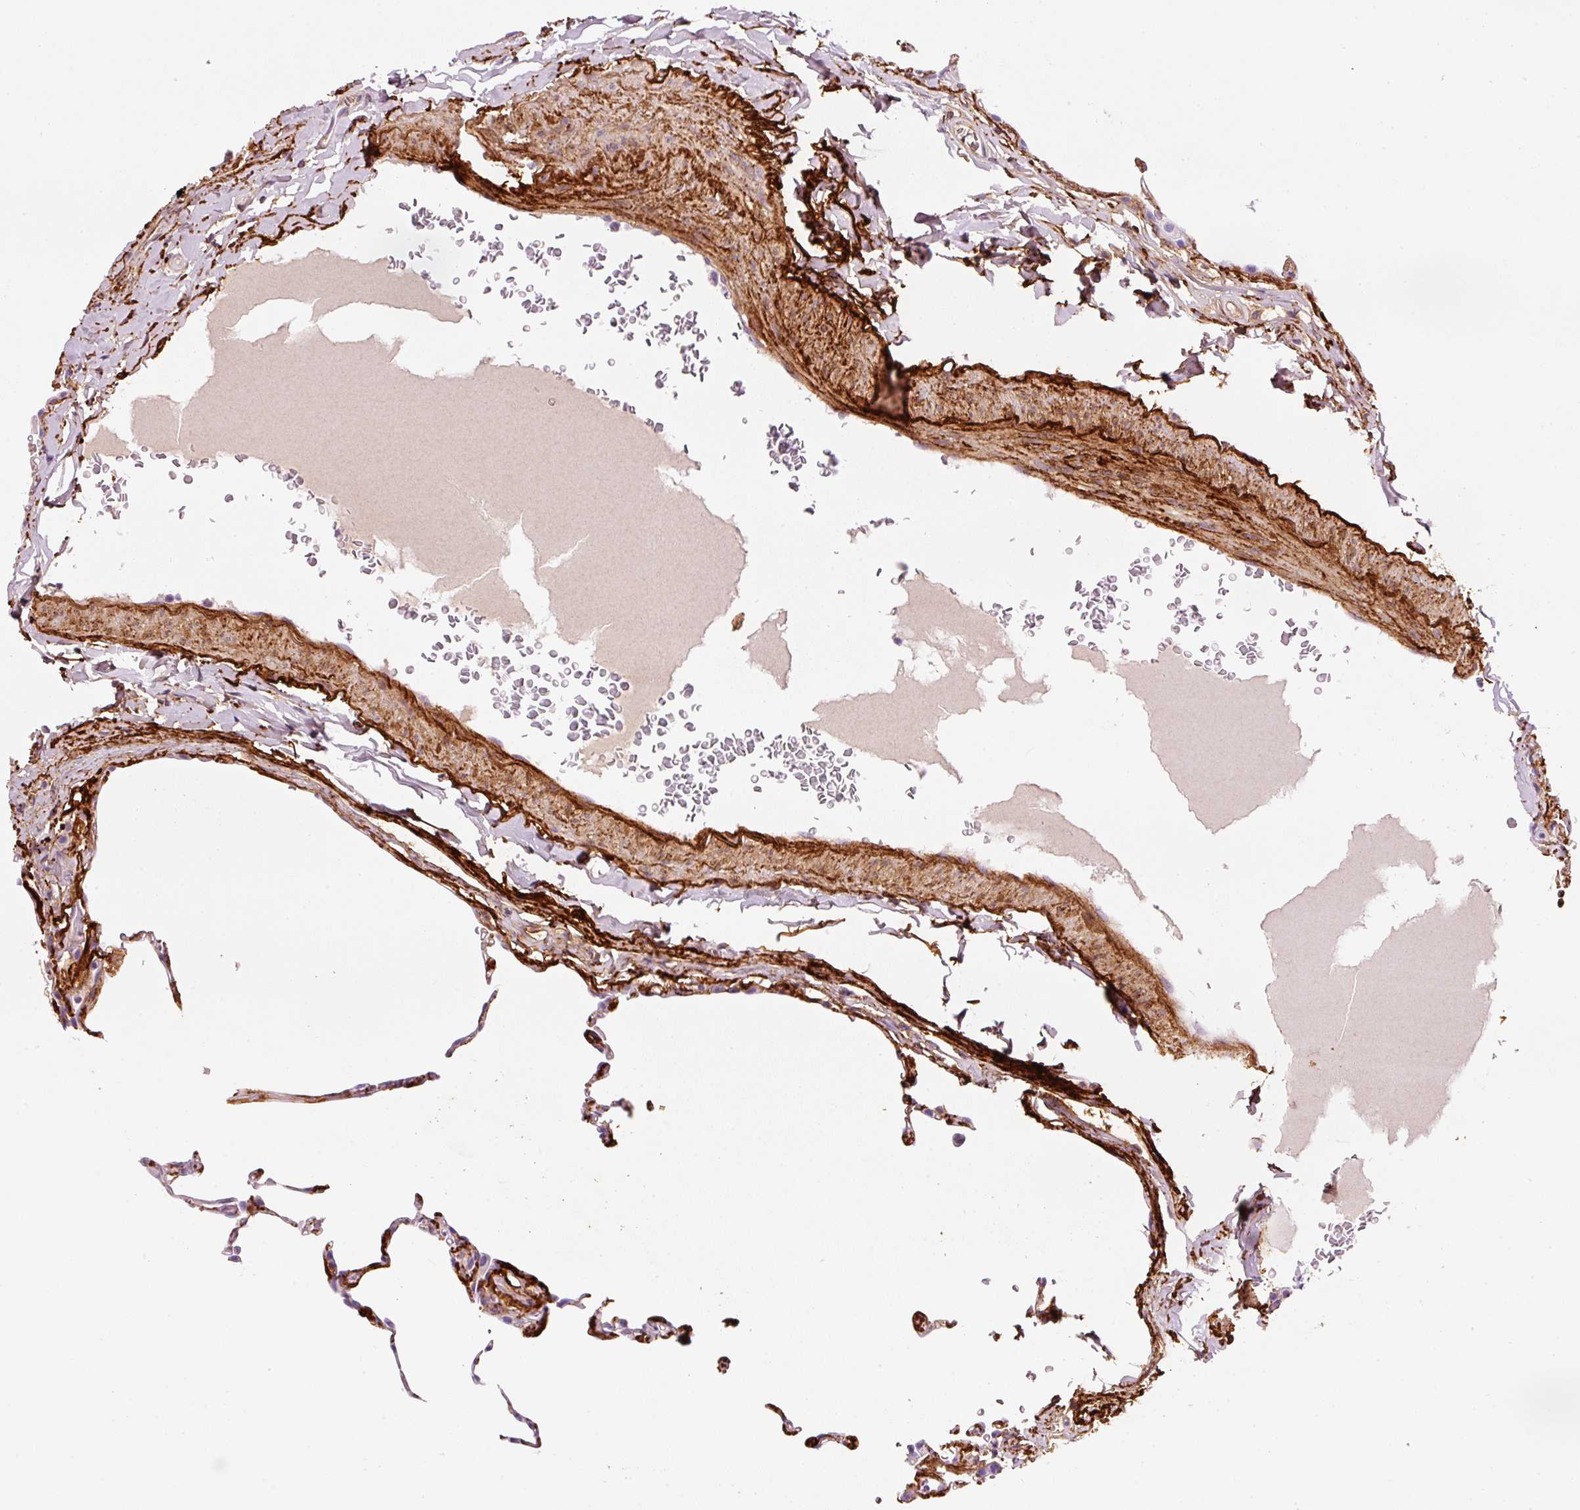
{"staining": {"intensity": "weak", "quantity": "25%-75%", "location": "cytoplasmic/membranous"}, "tissue": "lung", "cell_type": "Alveolar cells", "image_type": "normal", "snomed": [{"axis": "morphology", "description": "Normal tissue, NOS"}, {"axis": "topography", "description": "Lung"}], "caption": "Immunohistochemistry (IHC) photomicrograph of unremarkable lung: human lung stained using immunohistochemistry (IHC) exhibits low levels of weak protein expression localized specifically in the cytoplasmic/membranous of alveolar cells, appearing as a cytoplasmic/membranous brown color.", "gene": "MFAP4", "patient": {"sex": "female", "age": 57}}